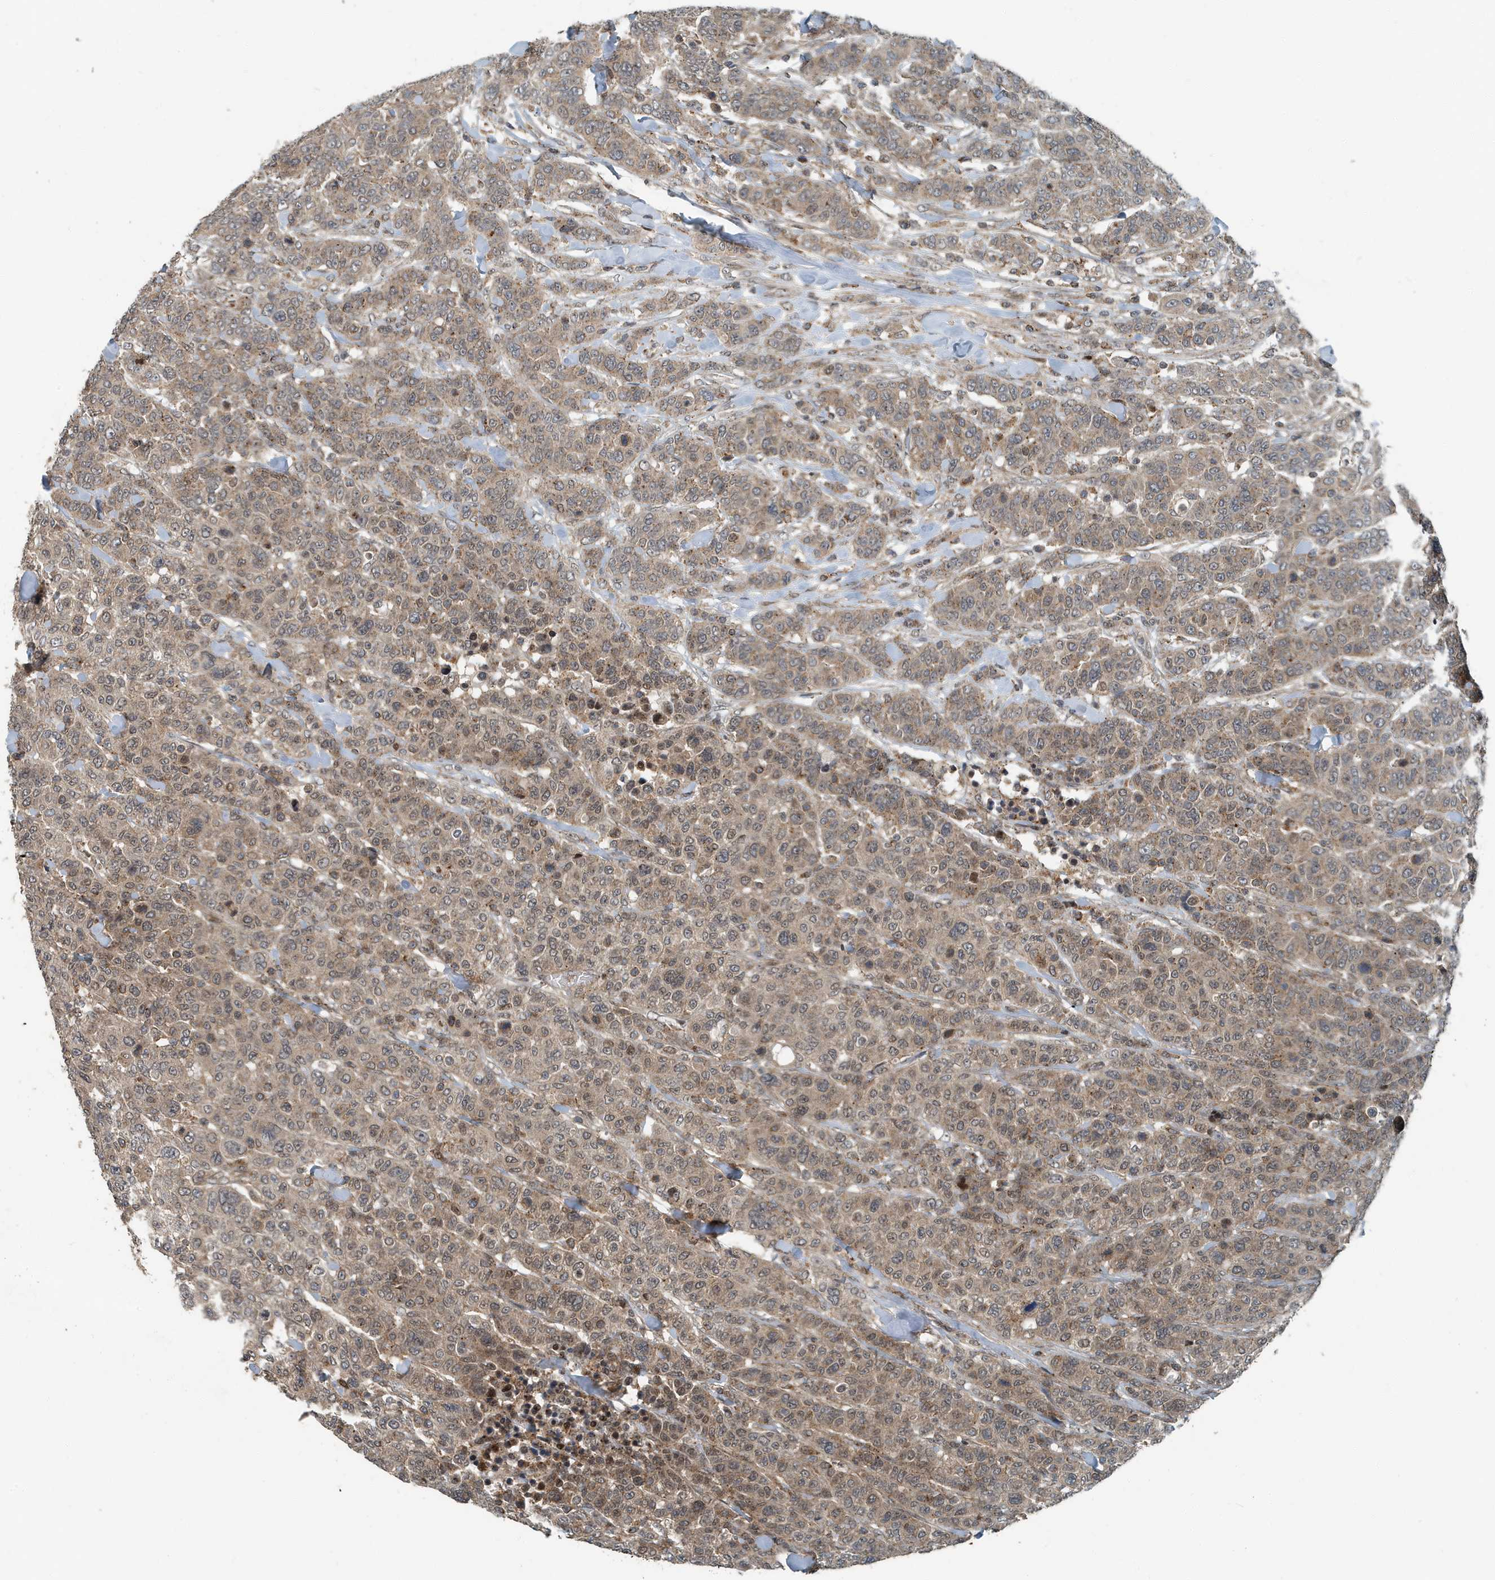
{"staining": {"intensity": "moderate", "quantity": "25%-75%", "location": "cytoplasmic/membranous"}, "tissue": "breast cancer", "cell_type": "Tumor cells", "image_type": "cancer", "snomed": [{"axis": "morphology", "description": "Duct carcinoma"}, {"axis": "topography", "description": "Breast"}], "caption": "Immunohistochemical staining of human breast cancer demonstrates medium levels of moderate cytoplasmic/membranous protein staining in approximately 25%-75% of tumor cells.", "gene": "KIF15", "patient": {"sex": "female", "age": 37}}